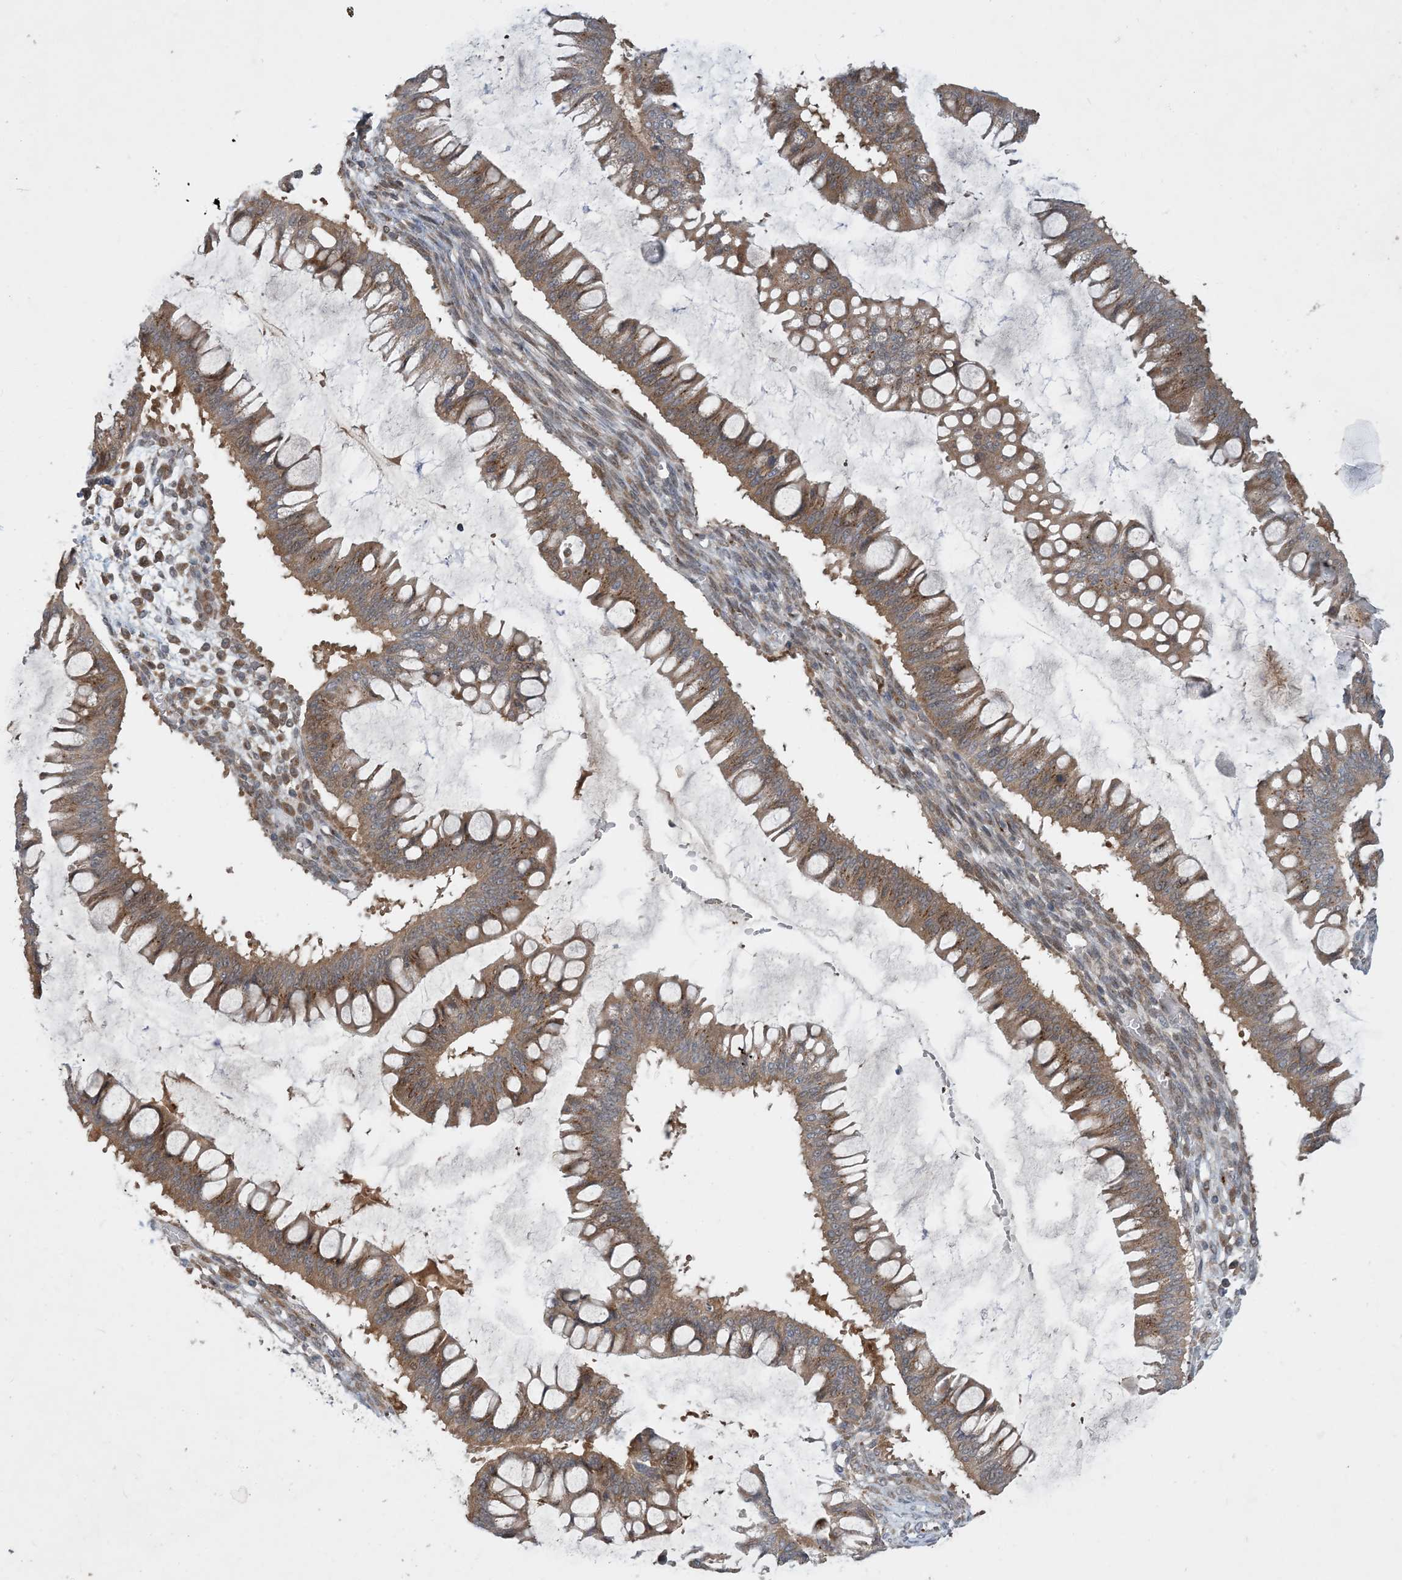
{"staining": {"intensity": "moderate", "quantity": ">75%", "location": "cytoplasmic/membranous"}, "tissue": "ovarian cancer", "cell_type": "Tumor cells", "image_type": "cancer", "snomed": [{"axis": "morphology", "description": "Cystadenocarcinoma, mucinous, NOS"}, {"axis": "topography", "description": "Ovary"}], "caption": "Immunohistochemical staining of ovarian cancer displays medium levels of moderate cytoplasmic/membranous protein positivity in approximately >75% of tumor cells.", "gene": "TINAG", "patient": {"sex": "female", "age": 73}}